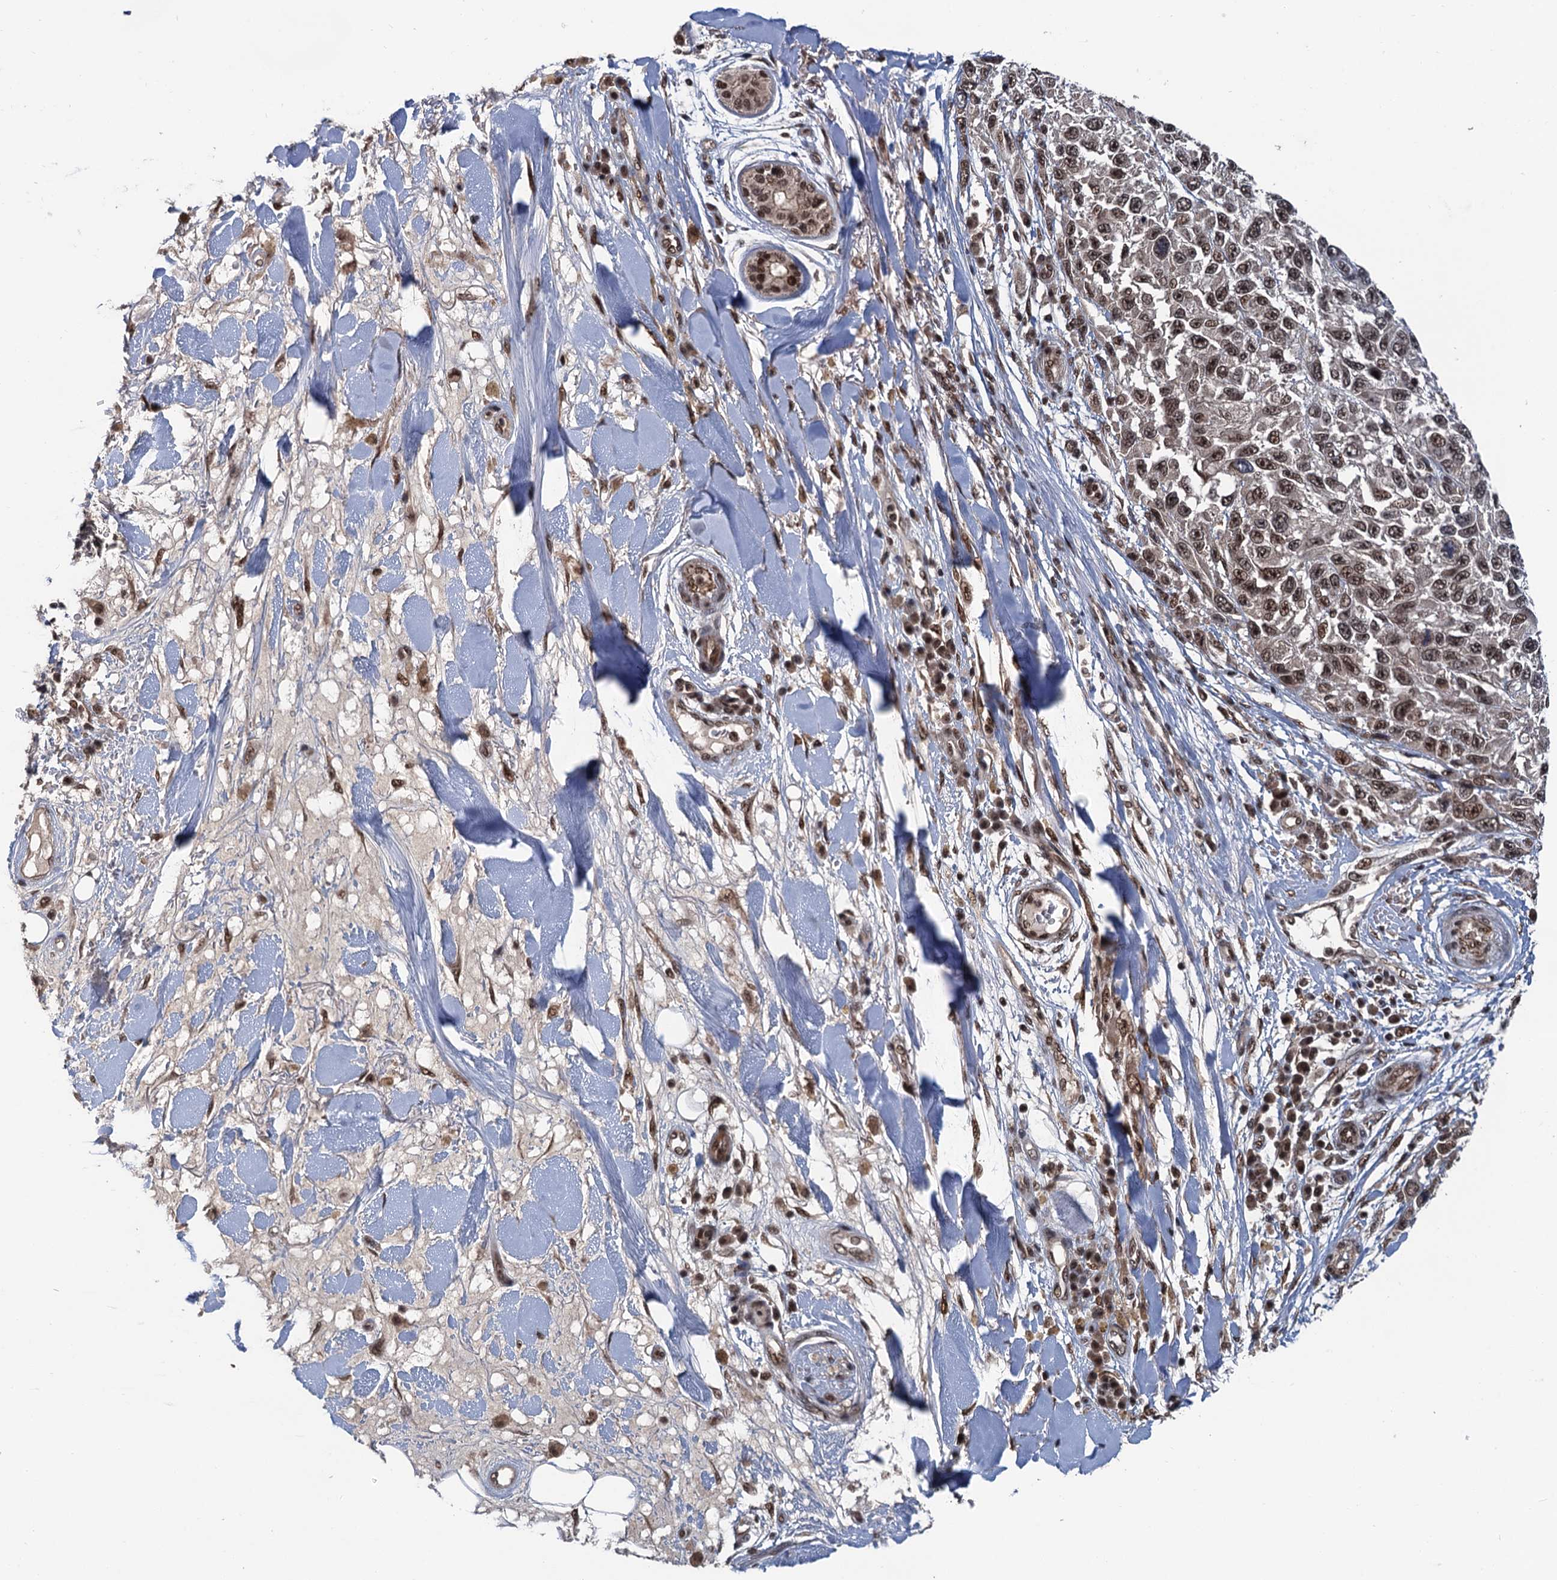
{"staining": {"intensity": "moderate", "quantity": ">75%", "location": "cytoplasmic/membranous,nuclear"}, "tissue": "melanoma", "cell_type": "Tumor cells", "image_type": "cancer", "snomed": [{"axis": "morphology", "description": "Normal tissue, NOS"}, {"axis": "morphology", "description": "Malignant melanoma, NOS"}, {"axis": "topography", "description": "Skin"}], "caption": "Approximately >75% of tumor cells in human melanoma exhibit moderate cytoplasmic/membranous and nuclear protein staining as visualized by brown immunohistochemical staining.", "gene": "RASSF4", "patient": {"sex": "female", "age": 96}}